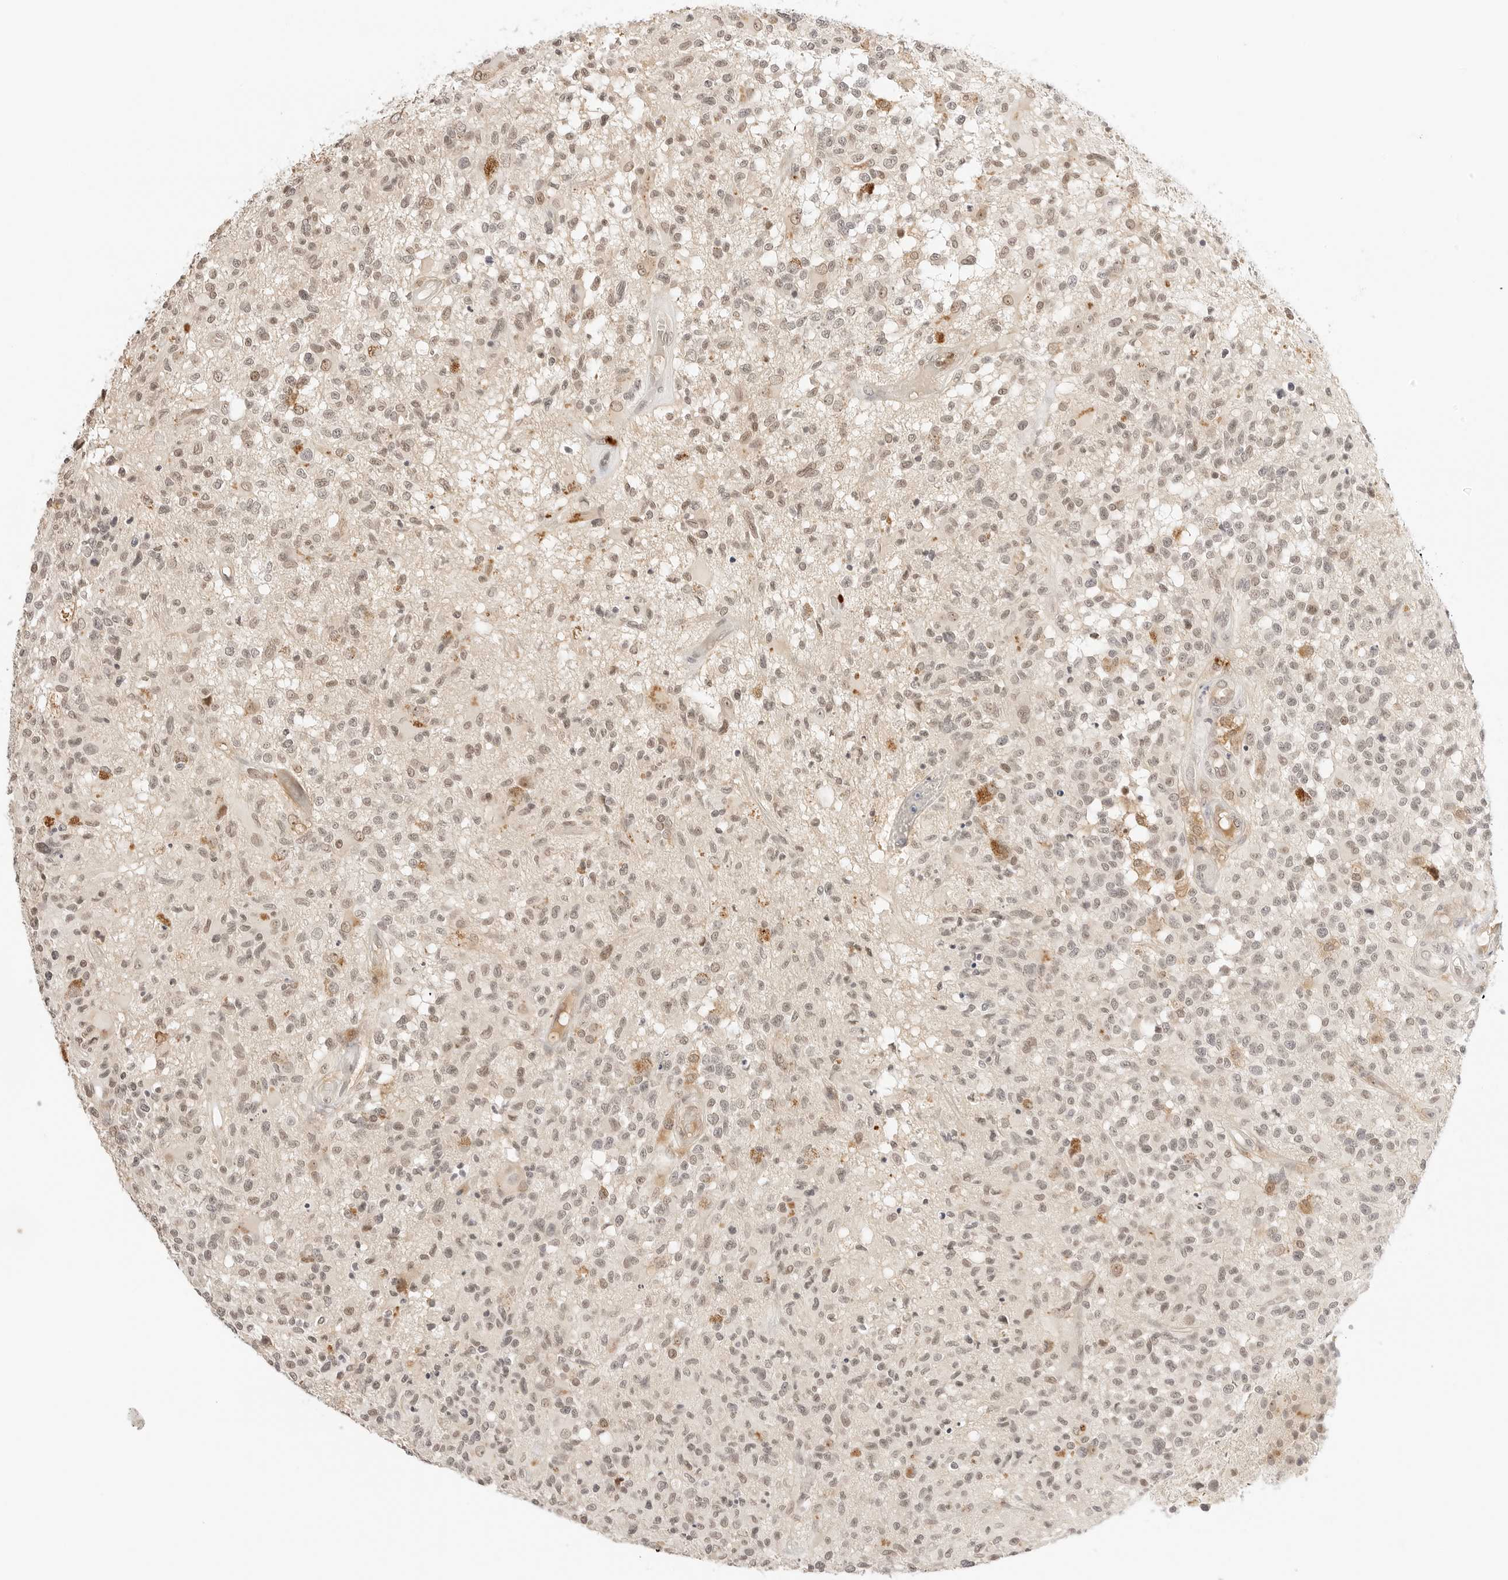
{"staining": {"intensity": "weak", "quantity": ">75%", "location": "nuclear"}, "tissue": "glioma", "cell_type": "Tumor cells", "image_type": "cancer", "snomed": [{"axis": "morphology", "description": "Glioma, malignant, High grade"}, {"axis": "morphology", "description": "Glioblastoma, NOS"}, {"axis": "topography", "description": "Brain"}], "caption": "Approximately >75% of tumor cells in human glioma show weak nuclear protein expression as visualized by brown immunohistochemical staining.", "gene": "RPS6KL1", "patient": {"sex": "male", "age": 60}}